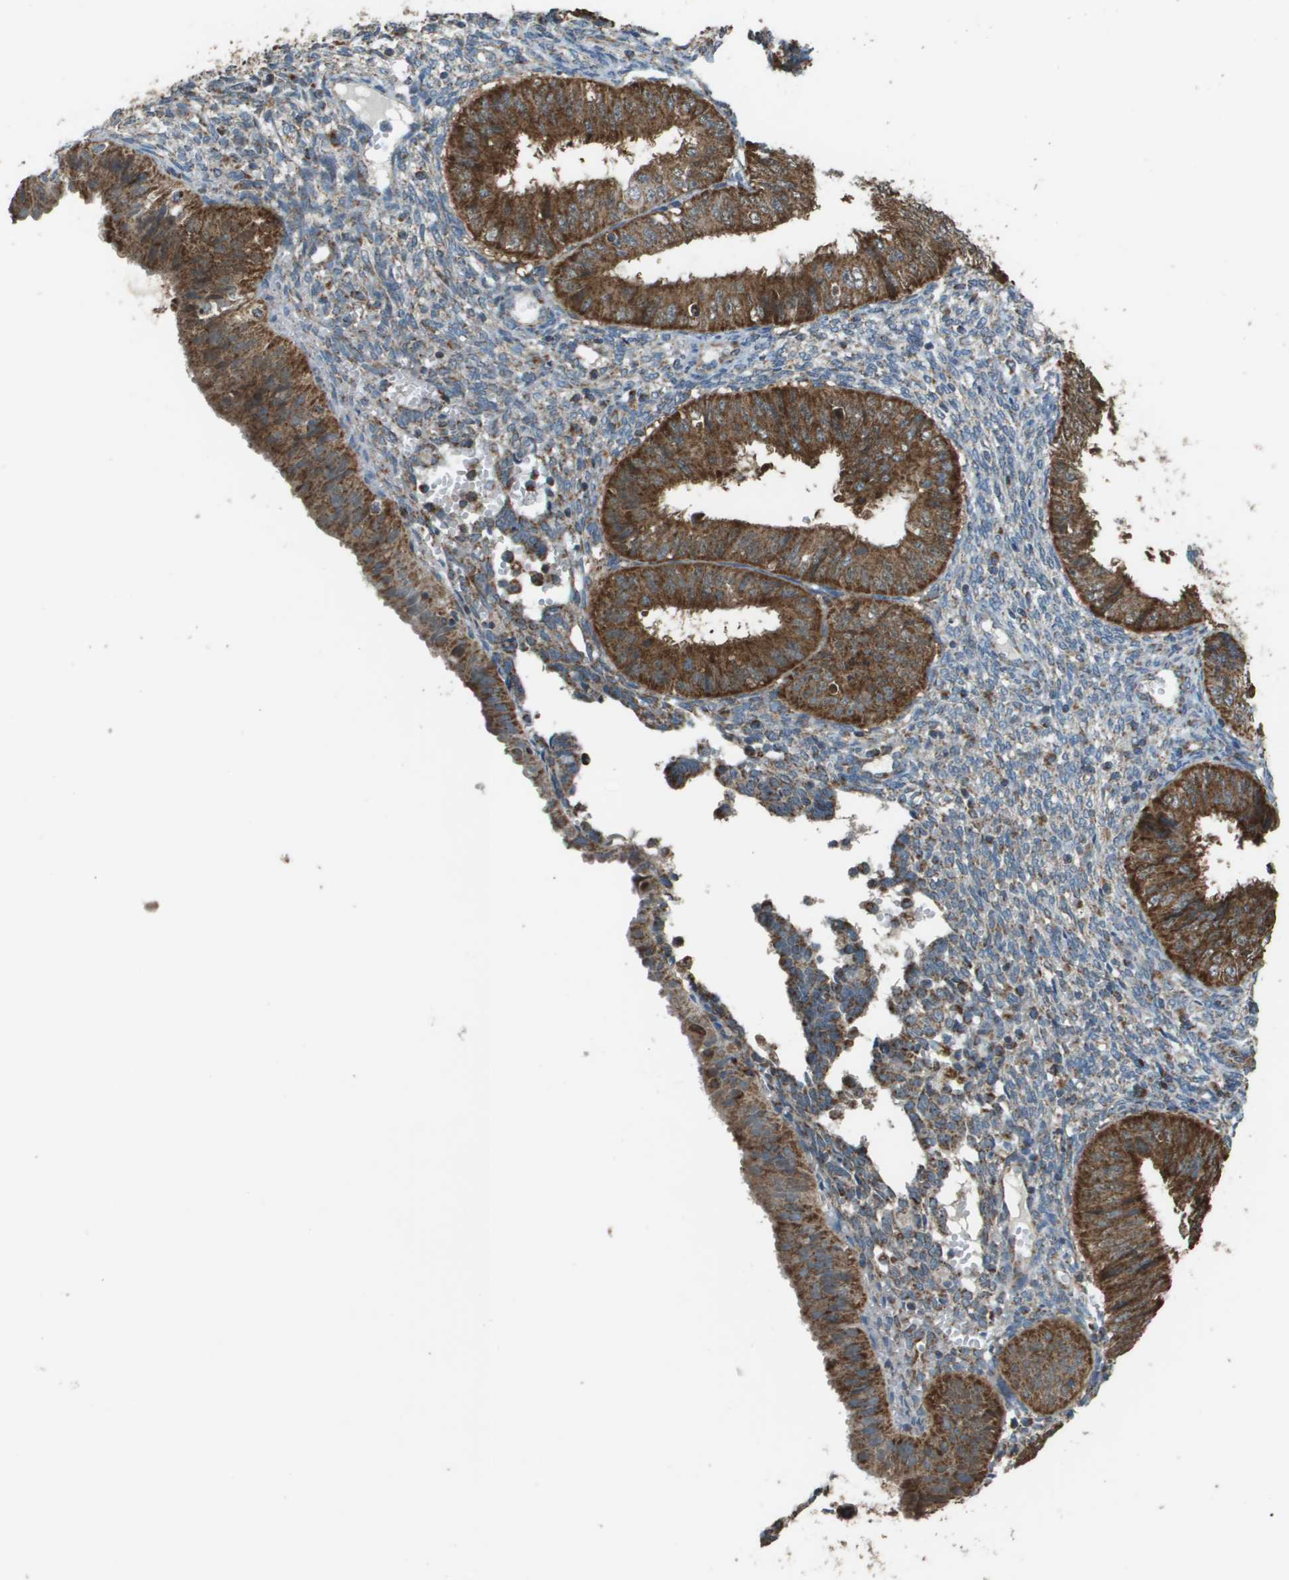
{"staining": {"intensity": "strong", "quantity": ">75%", "location": "cytoplasmic/membranous"}, "tissue": "endometrial cancer", "cell_type": "Tumor cells", "image_type": "cancer", "snomed": [{"axis": "morphology", "description": "Normal tissue, NOS"}, {"axis": "morphology", "description": "Adenocarcinoma, NOS"}, {"axis": "topography", "description": "Endometrium"}], "caption": "An IHC image of tumor tissue is shown. Protein staining in brown highlights strong cytoplasmic/membranous positivity in endometrial cancer within tumor cells.", "gene": "FH", "patient": {"sex": "female", "age": 53}}